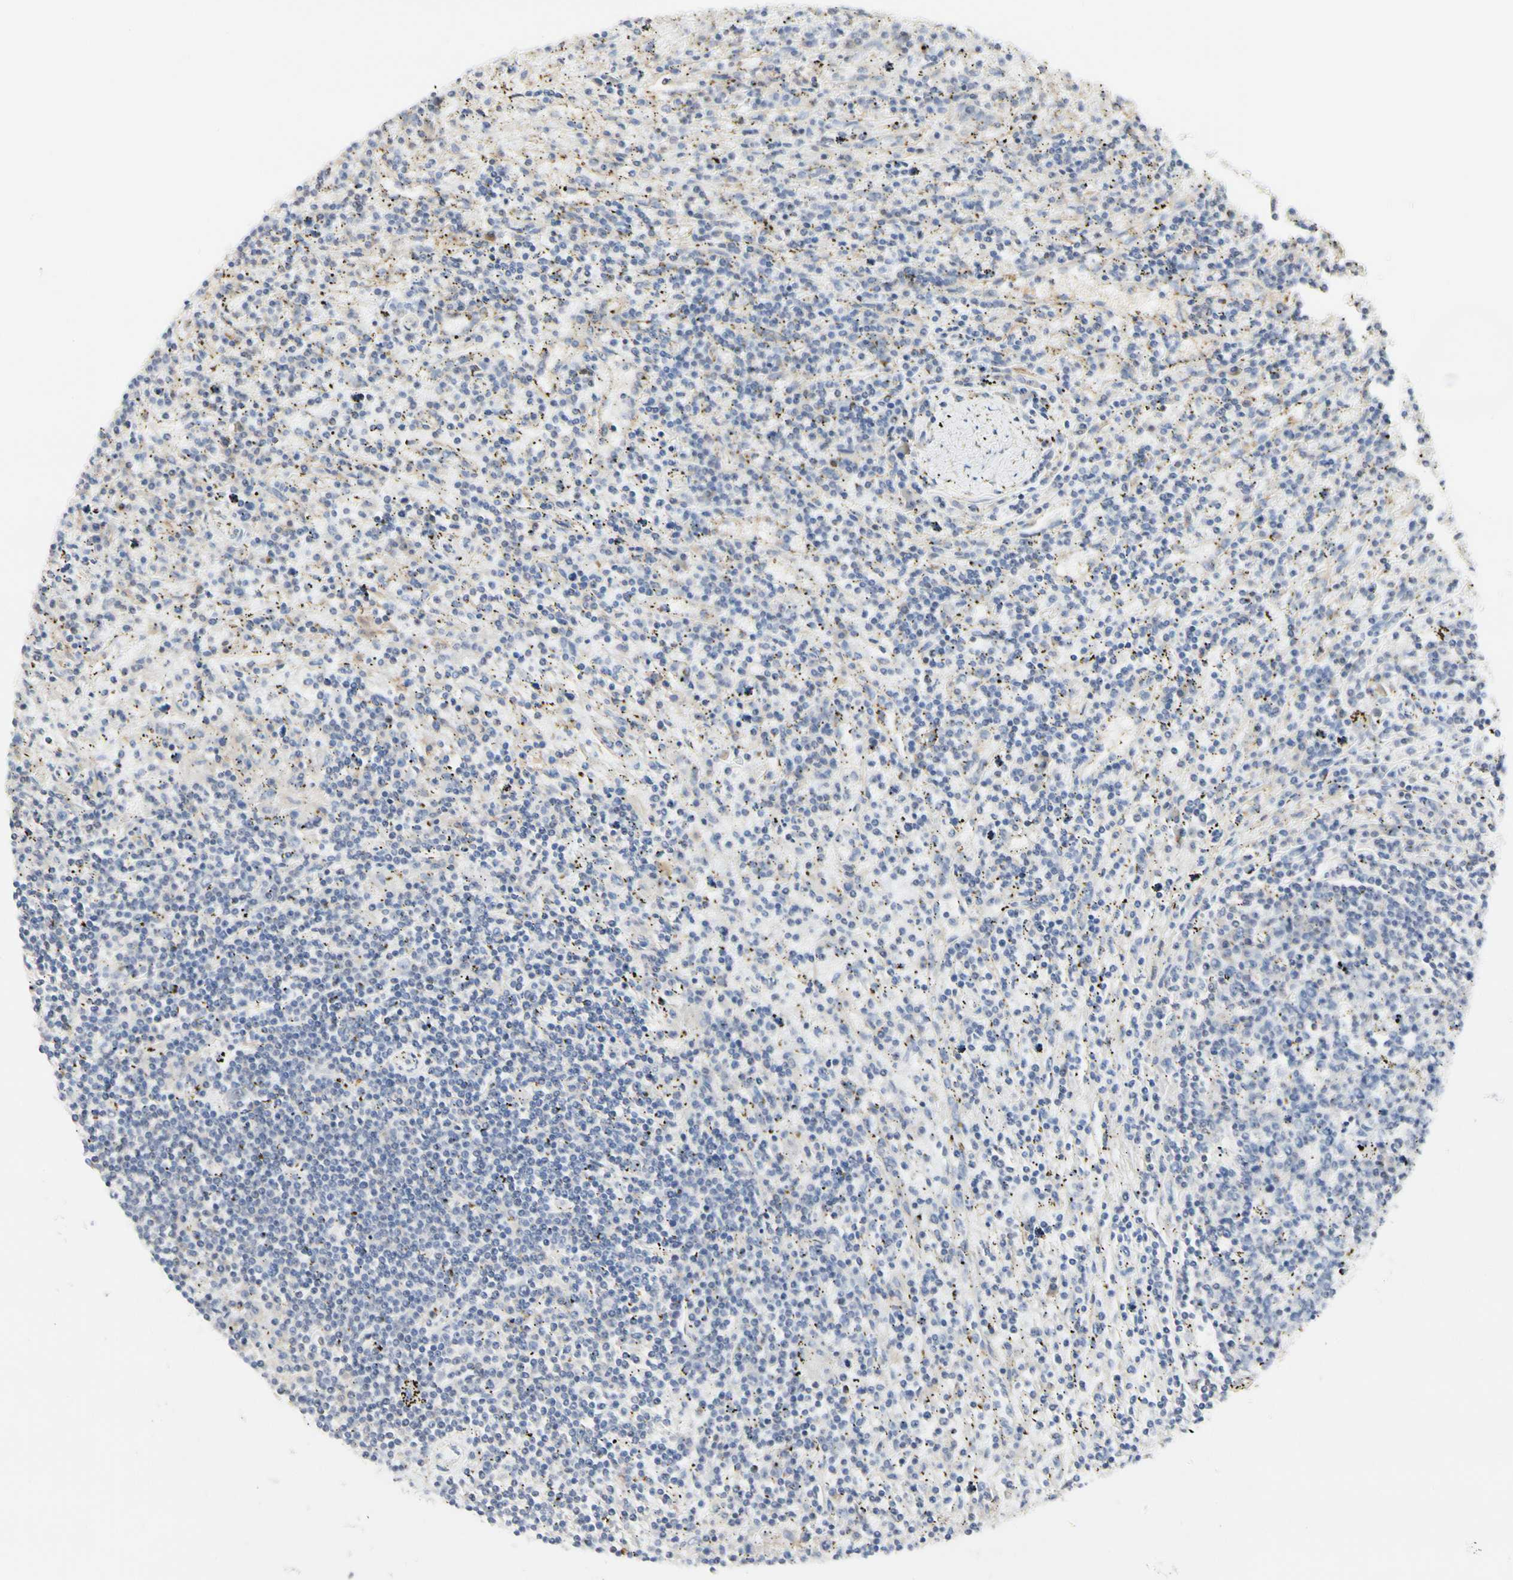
{"staining": {"intensity": "weak", "quantity": "<25%", "location": "cytoplasmic/membranous"}, "tissue": "lymphoma", "cell_type": "Tumor cells", "image_type": "cancer", "snomed": [{"axis": "morphology", "description": "Malignant lymphoma, non-Hodgkin's type, Low grade"}, {"axis": "topography", "description": "Spleen"}], "caption": "Tumor cells show no significant positivity in low-grade malignant lymphoma, non-Hodgkin's type. The staining is performed using DAB (3,3'-diaminobenzidine) brown chromogen with nuclei counter-stained in using hematoxylin.", "gene": "SHANK2", "patient": {"sex": "male", "age": 76}}